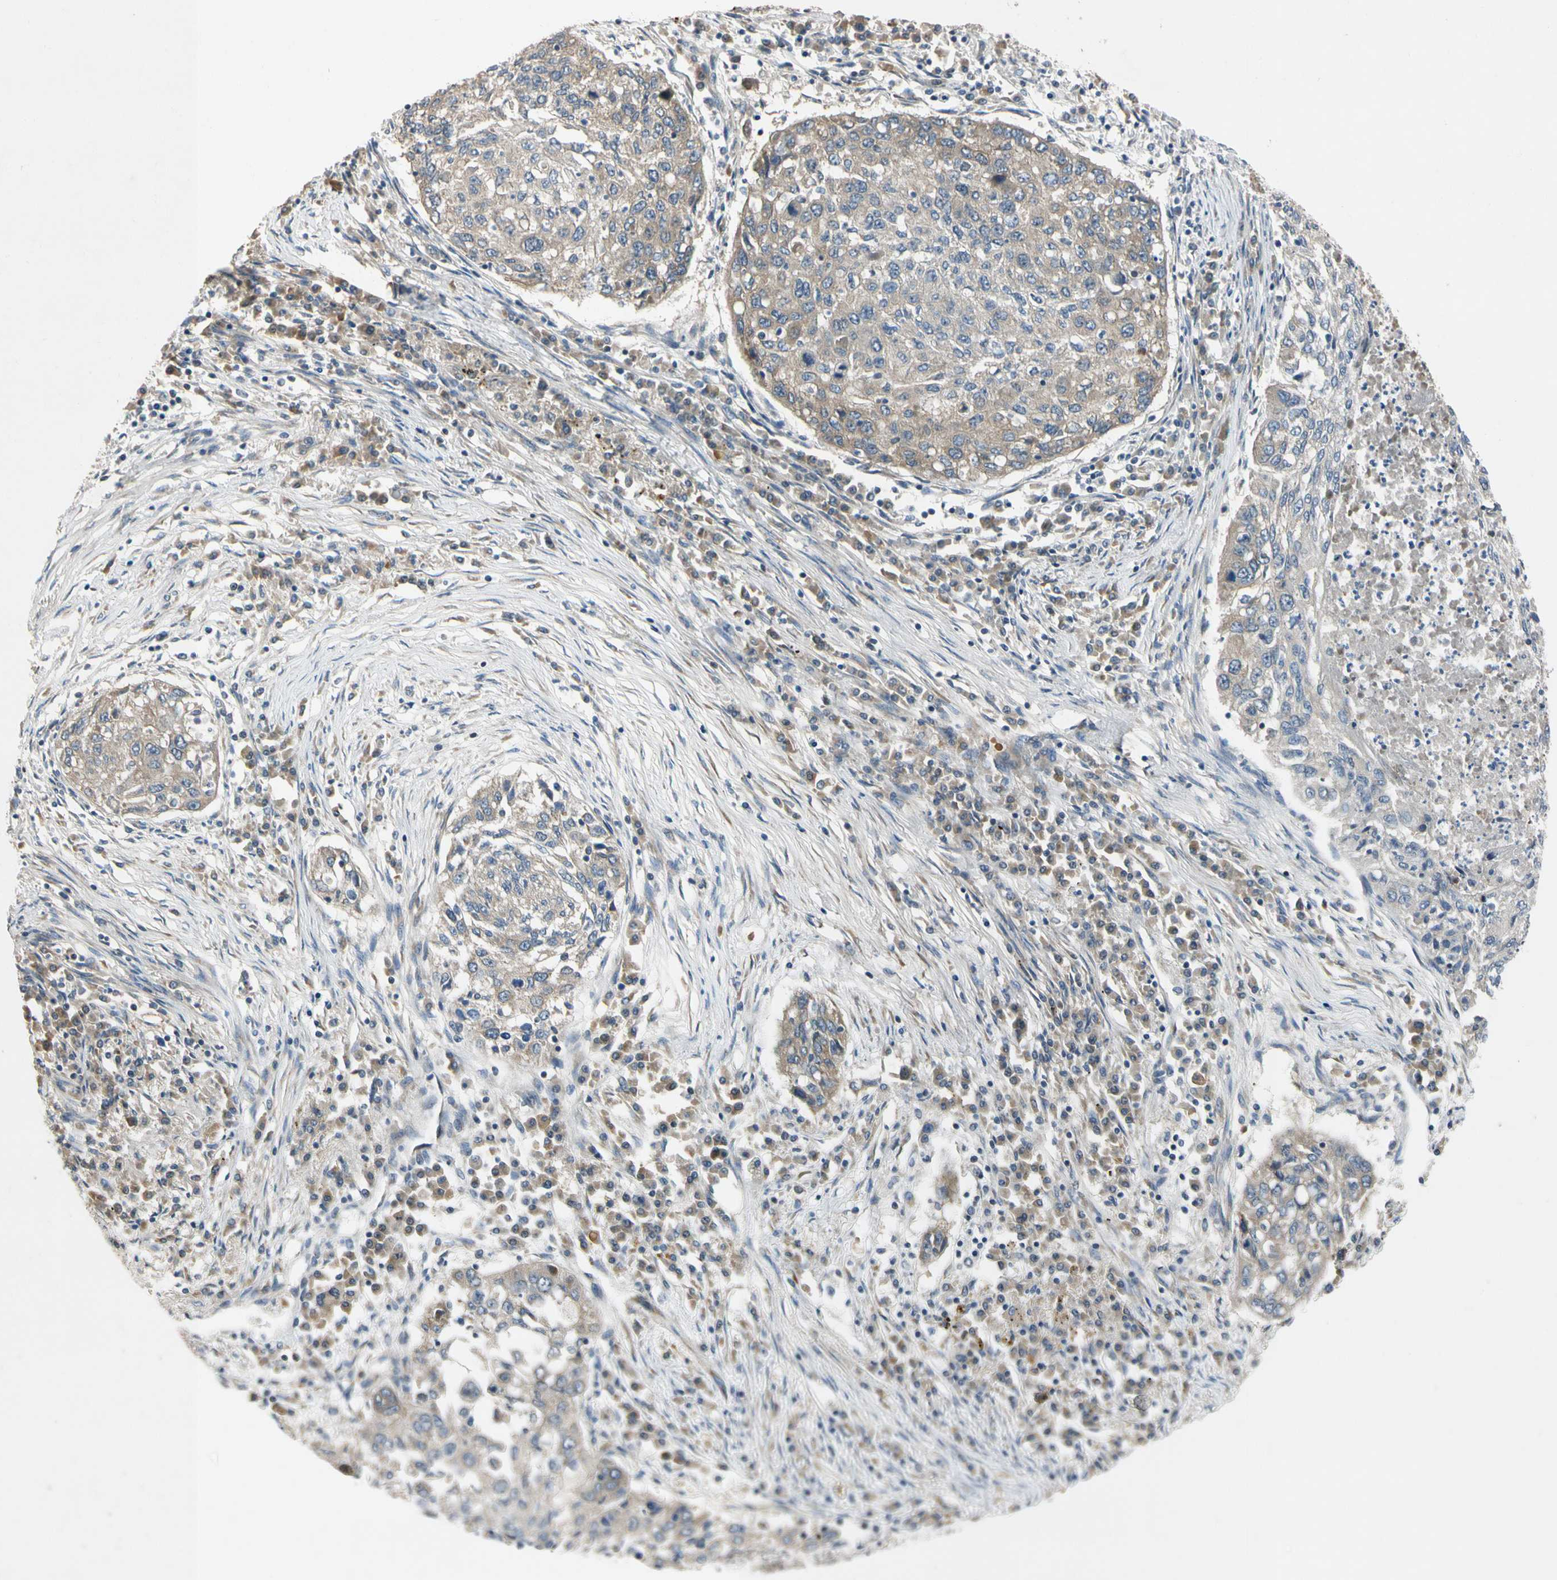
{"staining": {"intensity": "moderate", "quantity": ">75%", "location": "cytoplasmic/membranous"}, "tissue": "lung cancer", "cell_type": "Tumor cells", "image_type": "cancer", "snomed": [{"axis": "morphology", "description": "Squamous cell carcinoma, NOS"}, {"axis": "topography", "description": "Lung"}], "caption": "High-magnification brightfield microscopy of lung cancer stained with DAB (3,3'-diaminobenzidine) (brown) and counterstained with hematoxylin (blue). tumor cells exhibit moderate cytoplasmic/membranous staining is identified in approximately>75% of cells. The staining was performed using DAB (3,3'-diaminobenzidine), with brown indicating positive protein expression. Nuclei are stained blue with hematoxylin.", "gene": "RPS6KB2", "patient": {"sex": "female", "age": 63}}